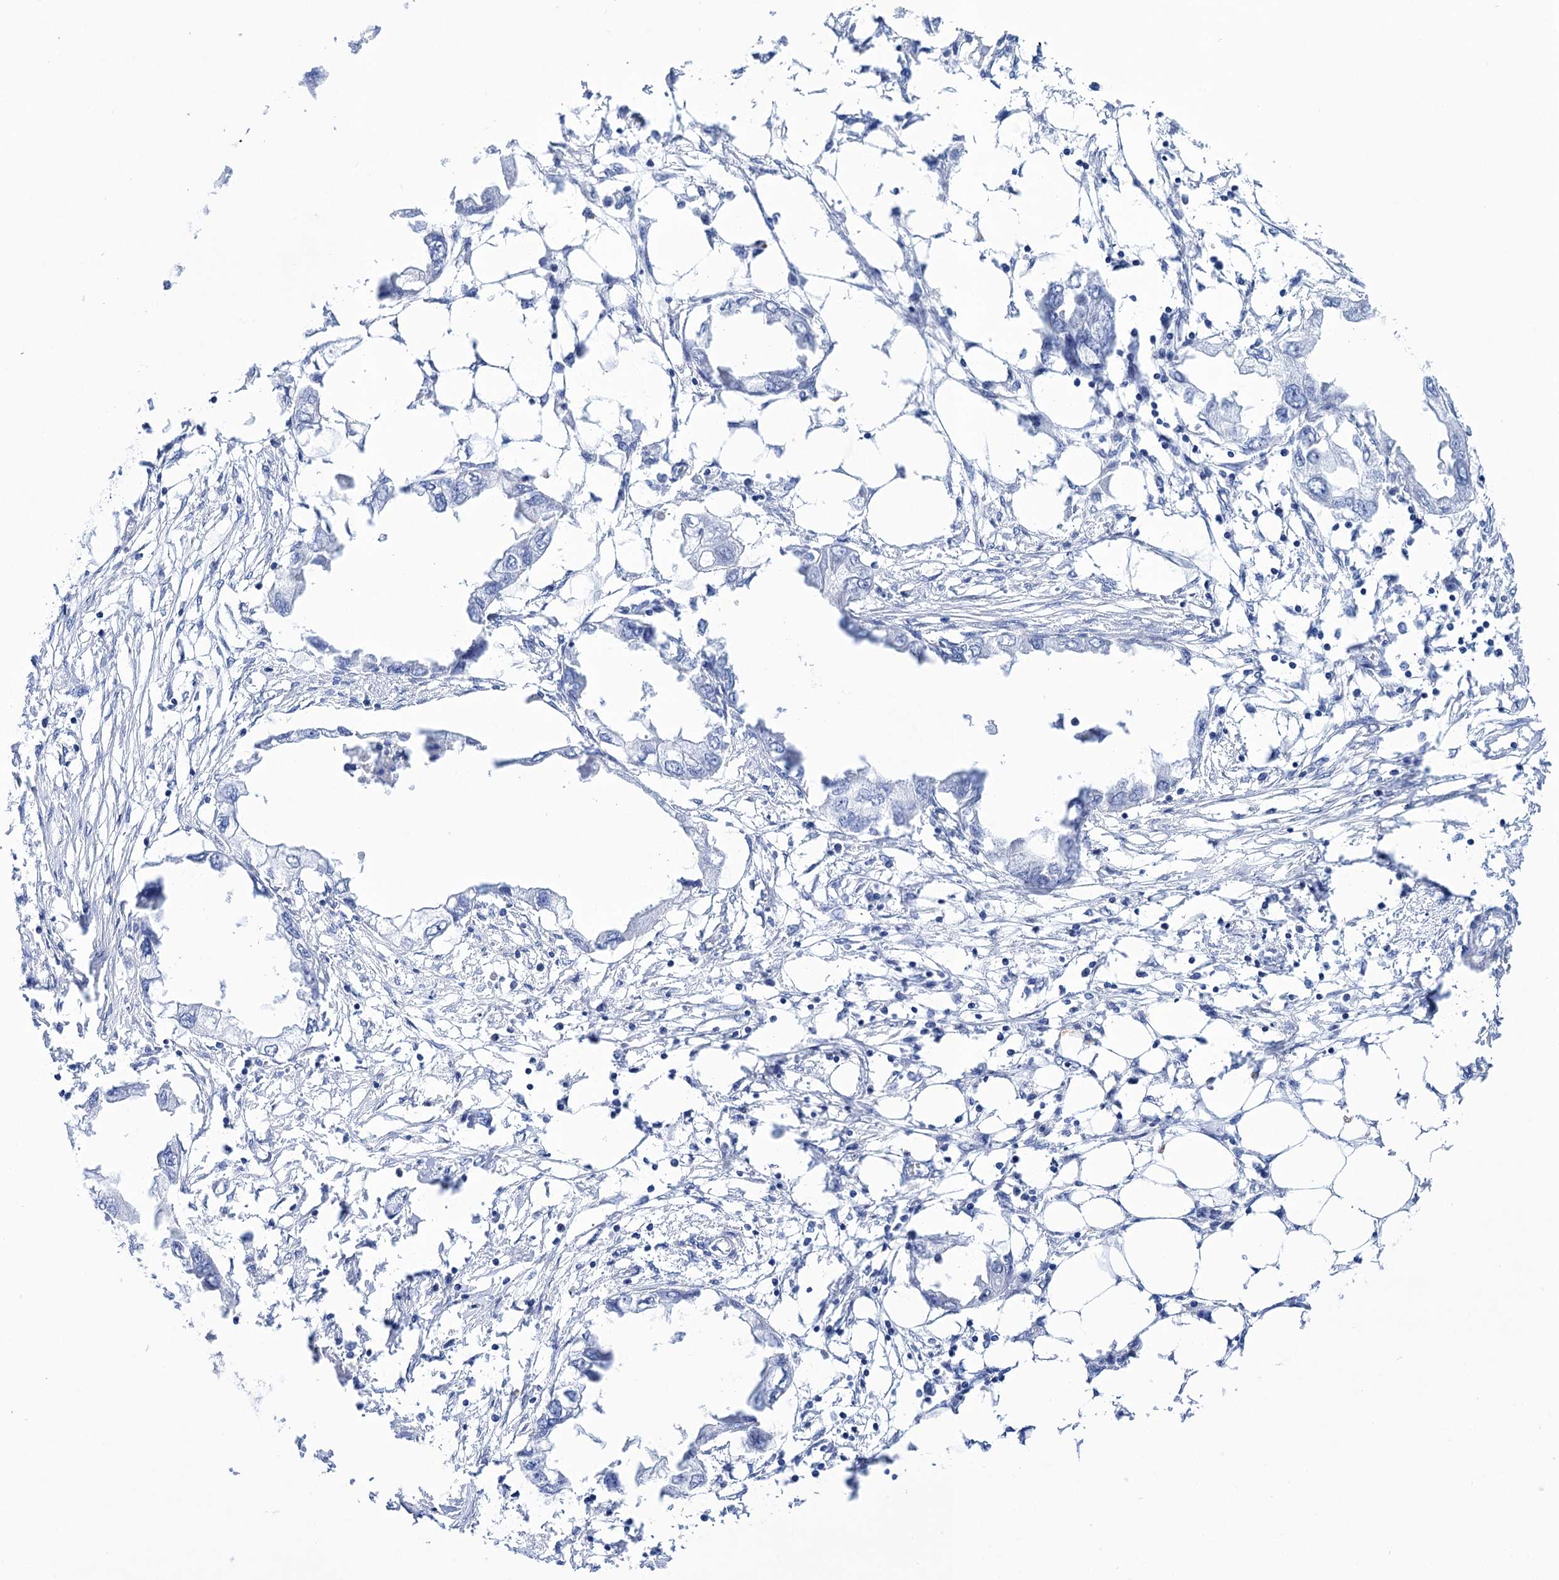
{"staining": {"intensity": "negative", "quantity": "none", "location": "none"}, "tissue": "endometrial cancer", "cell_type": "Tumor cells", "image_type": "cancer", "snomed": [{"axis": "morphology", "description": "Adenocarcinoma, NOS"}, {"axis": "morphology", "description": "Adenocarcinoma, metastatic, NOS"}, {"axis": "topography", "description": "Adipose tissue"}, {"axis": "topography", "description": "Endometrium"}], "caption": "The photomicrograph demonstrates no significant expression in tumor cells of endometrial adenocarcinoma.", "gene": "YARS2", "patient": {"sex": "female", "age": 67}}